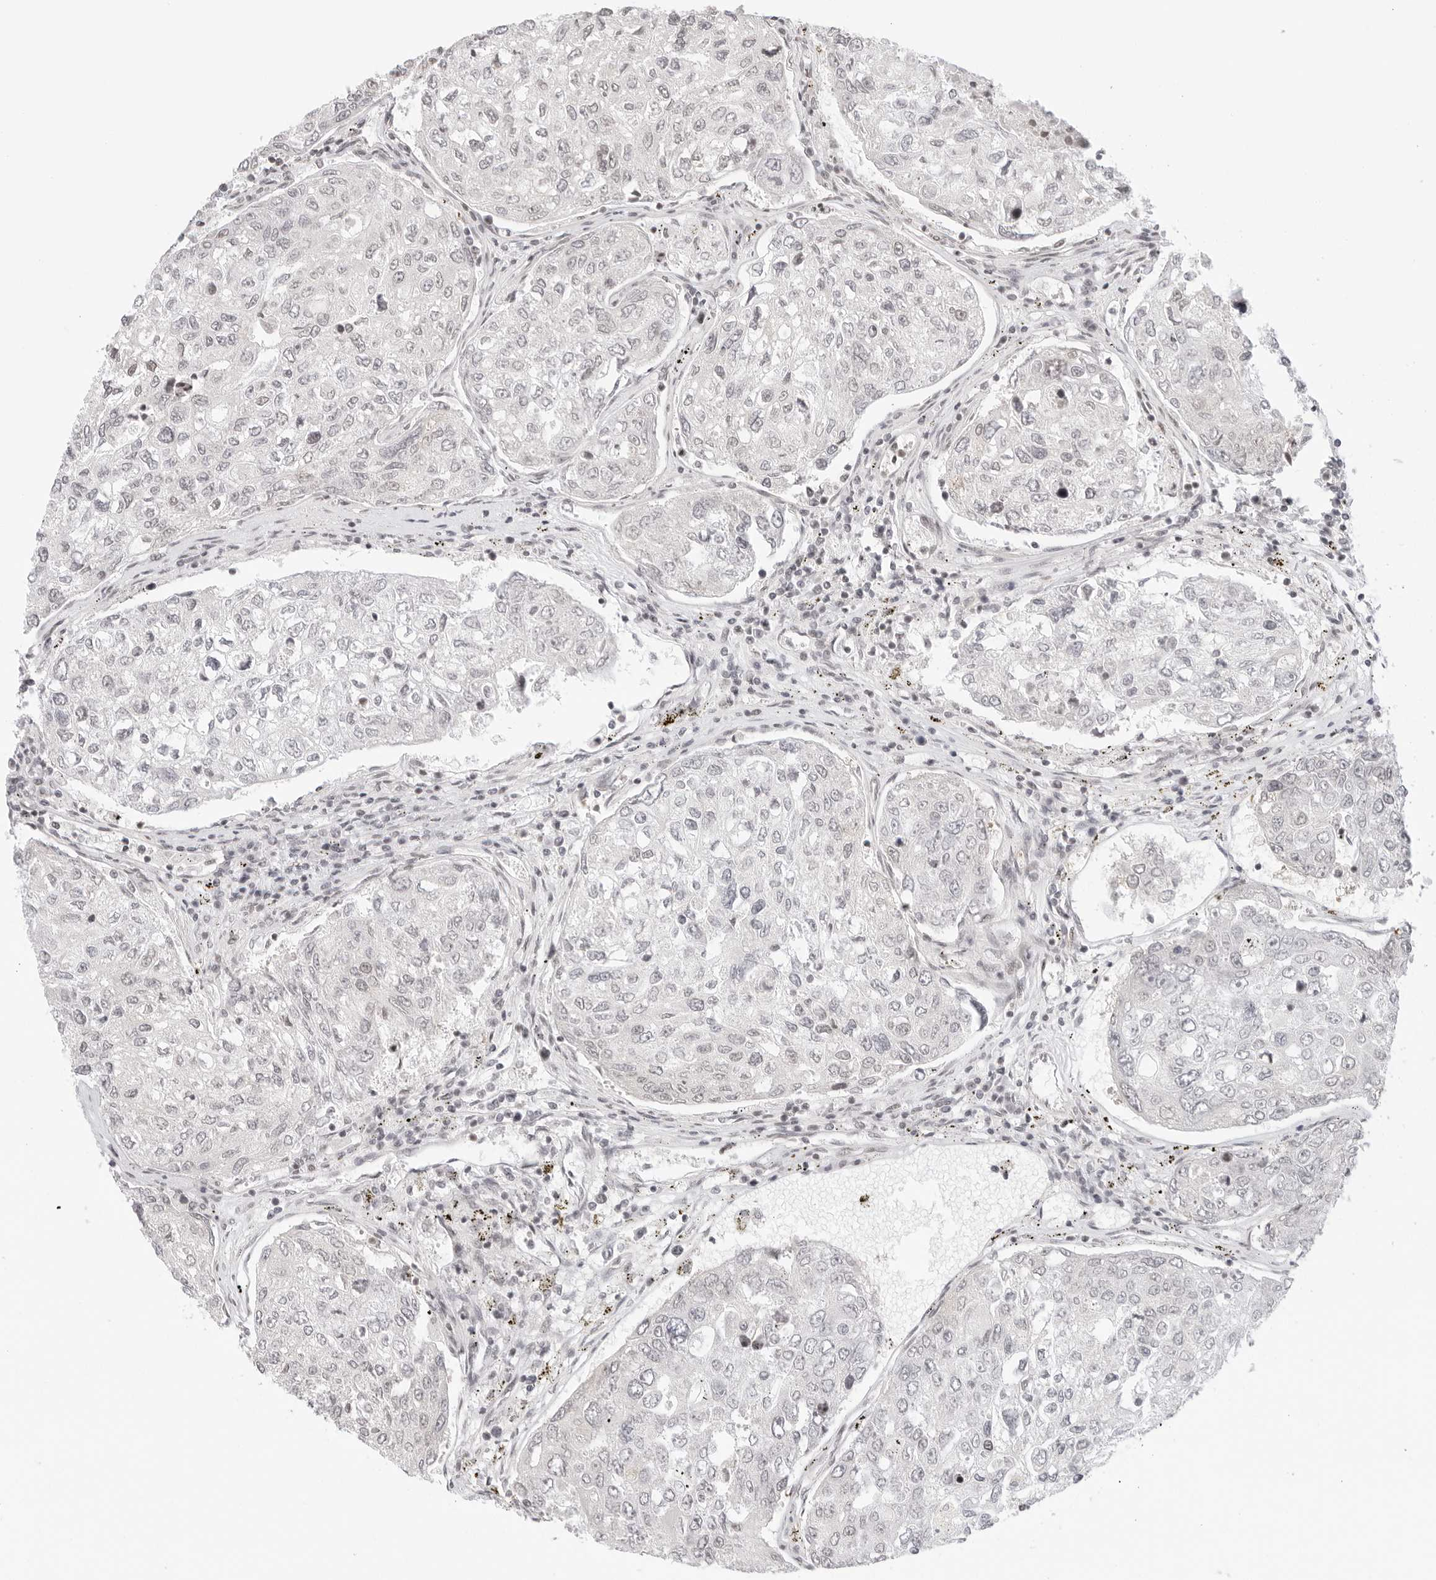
{"staining": {"intensity": "negative", "quantity": "none", "location": "none"}, "tissue": "urothelial cancer", "cell_type": "Tumor cells", "image_type": "cancer", "snomed": [{"axis": "morphology", "description": "Urothelial carcinoma, High grade"}, {"axis": "topography", "description": "Lymph node"}, {"axis": "topography", "description": "Urinary bladder"}], "caption": "The micrograph shows no staining of tumor cells in urothelial cancer. (DAB (3,3'-diaminobenzidine) immunohistochemistry (IHC) with hematoxylin counter stain).", "gene": "TCIM", "patient": {"sex": "male", "age": 51}}